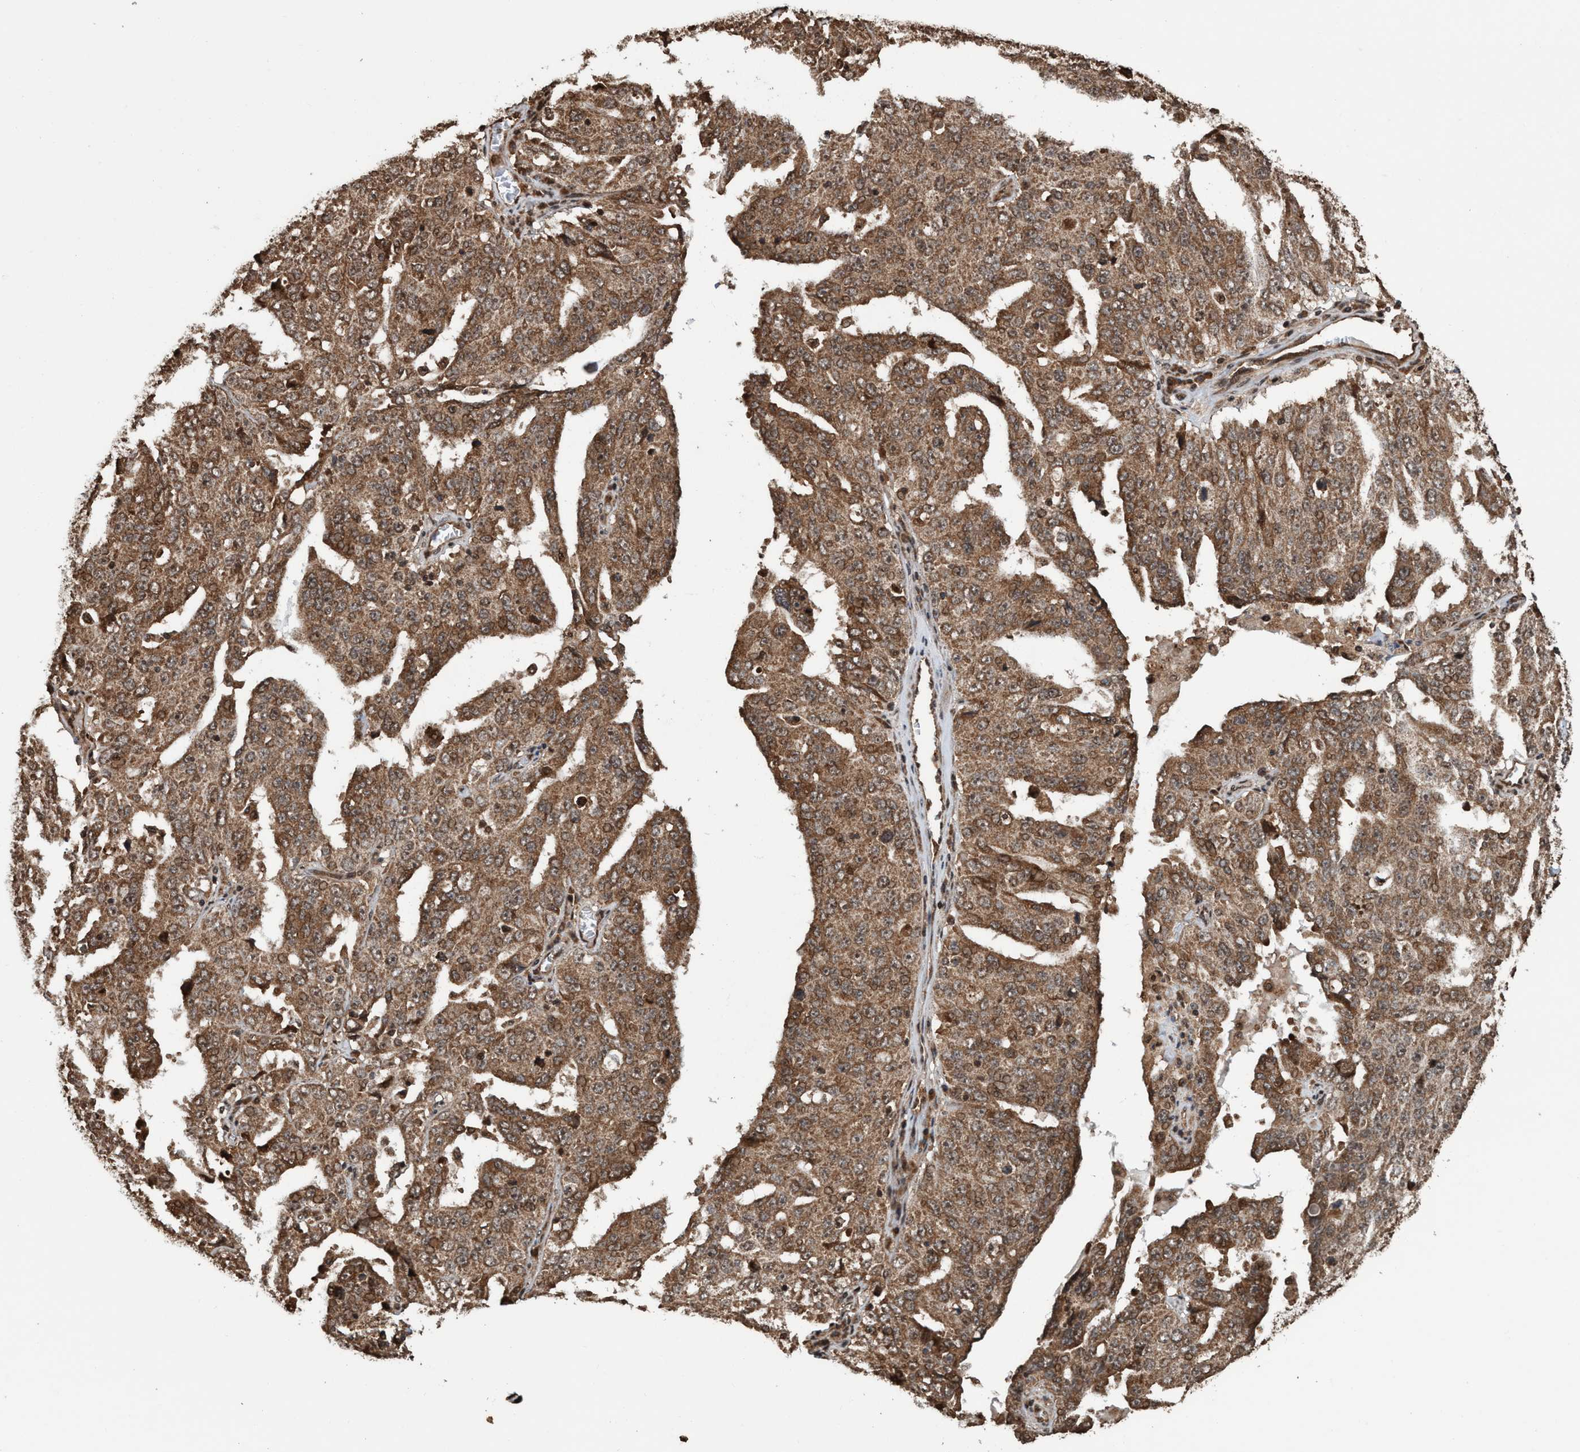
{"staining": {"intensity": "moderate", "quantity": ">75%", "location": "cytoplasmic/membranous,nuclear"}, "tissue": "ovarian cancer", "cell_type": "Tumor cells", "image_type": "cancer", "snomed": [{"axis": "morphology", "description": "Carcinoma, endometroid"}, {"axis": "topography", "description": "Ovary"}], "caption": "Immunohistochemical staining of human ovarian endometroid carcinoma displays moderate cytoplasmic/membranous and nuclear protein expression in about >75% of tumor cells.", "gene": "TRPC7", "patient": {"sex": "female", "age": 62}}